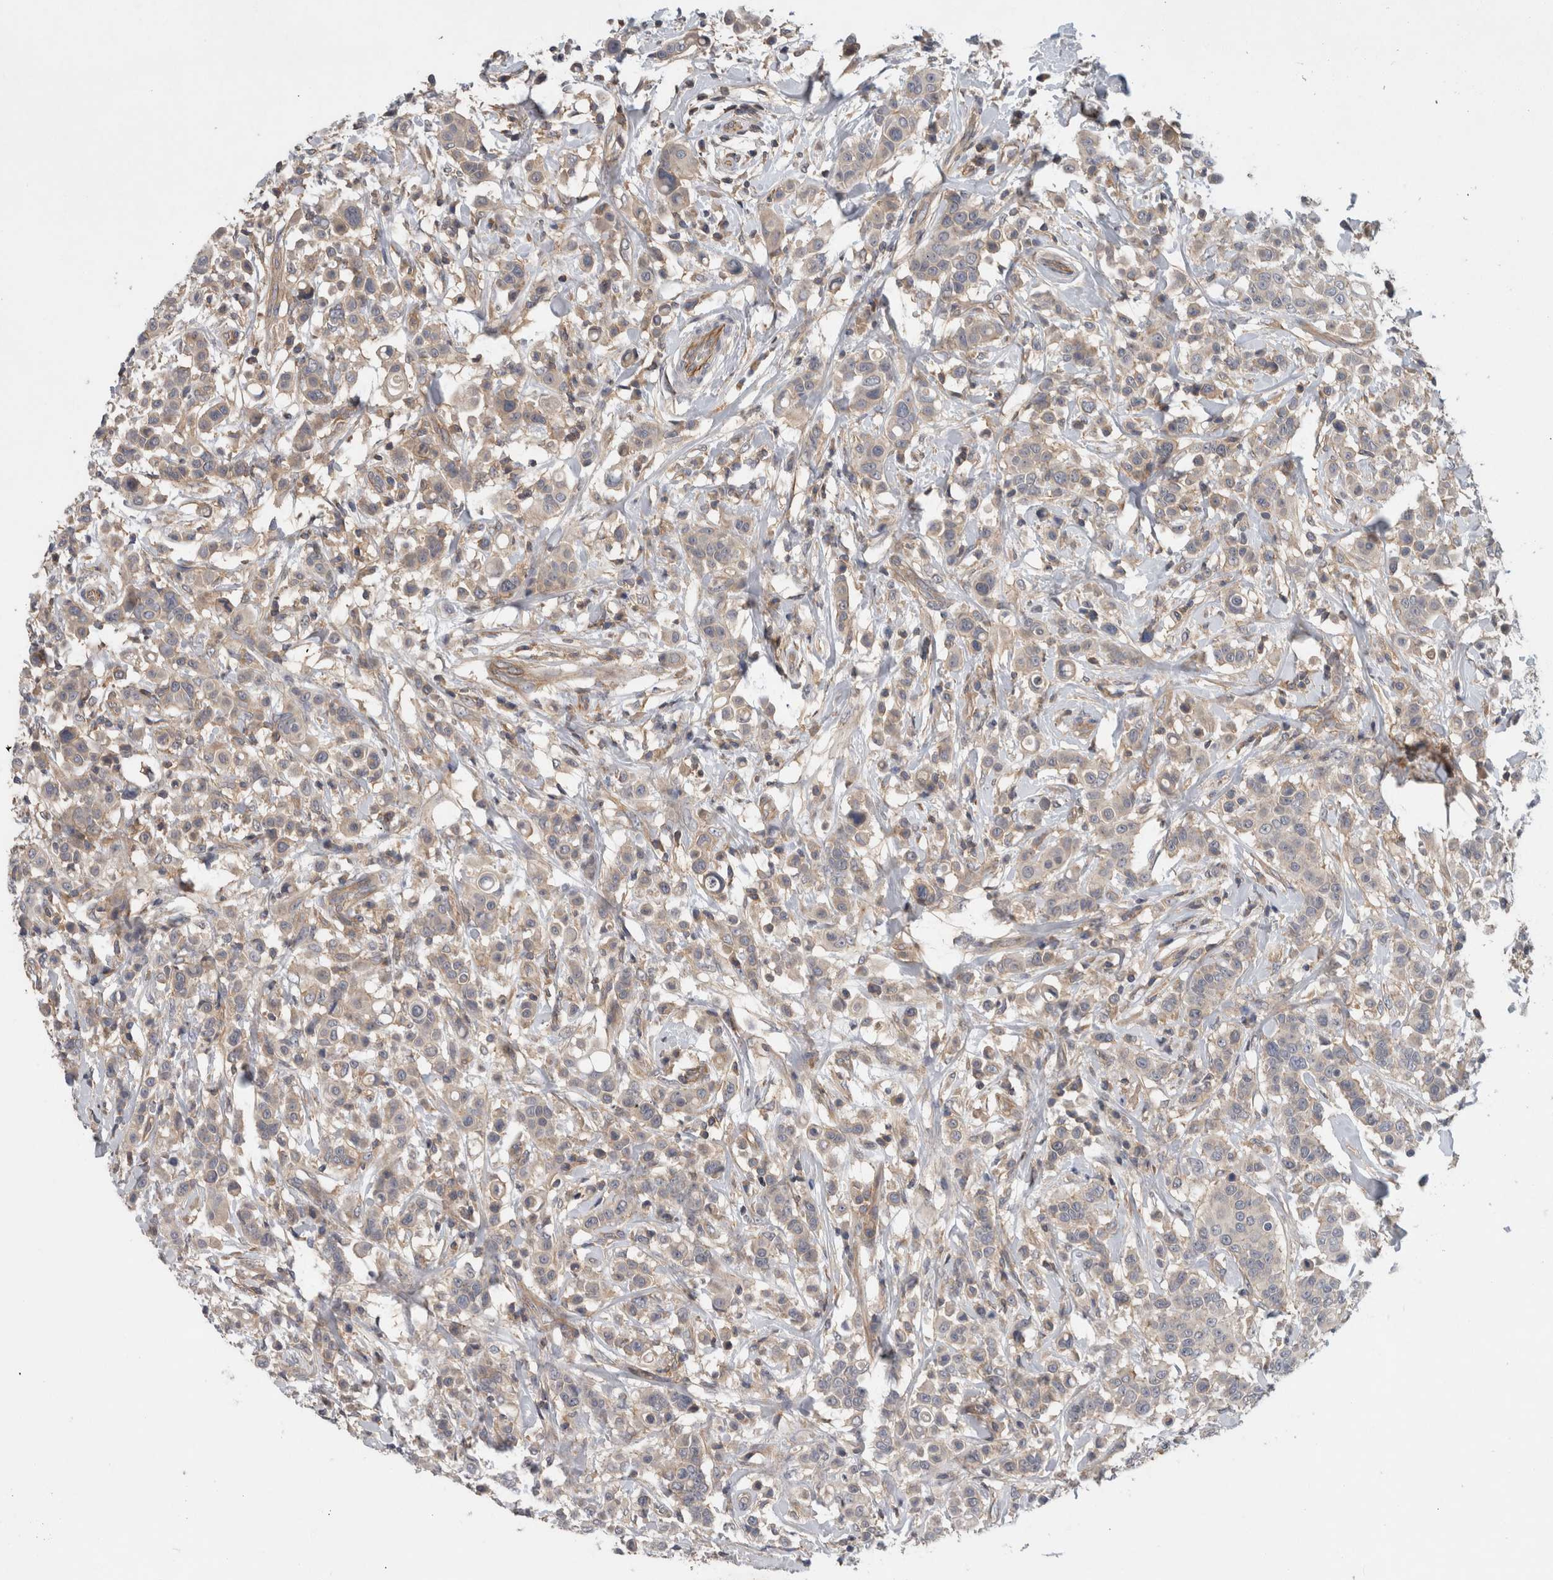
{"staining": {"intensity": "weak", "quantity": "<25%", "location": "cytoplasmic/membranous"}, "tissue": "breast cancer", "cell_type": "Tumor cells", "image_type": "cancer", "snomed": [{"axis": "morphology", "description": "Duct carcinoma"}, {"axis": "topography", "description": "Breast"}], "caption": "Immunohistochemical staining of human breast infiltrating ductal carcinoma exhibits no significant positivity in tumor cells.", "gene": "SCARA5", "patient": {"sex": "female", "age": 27}}